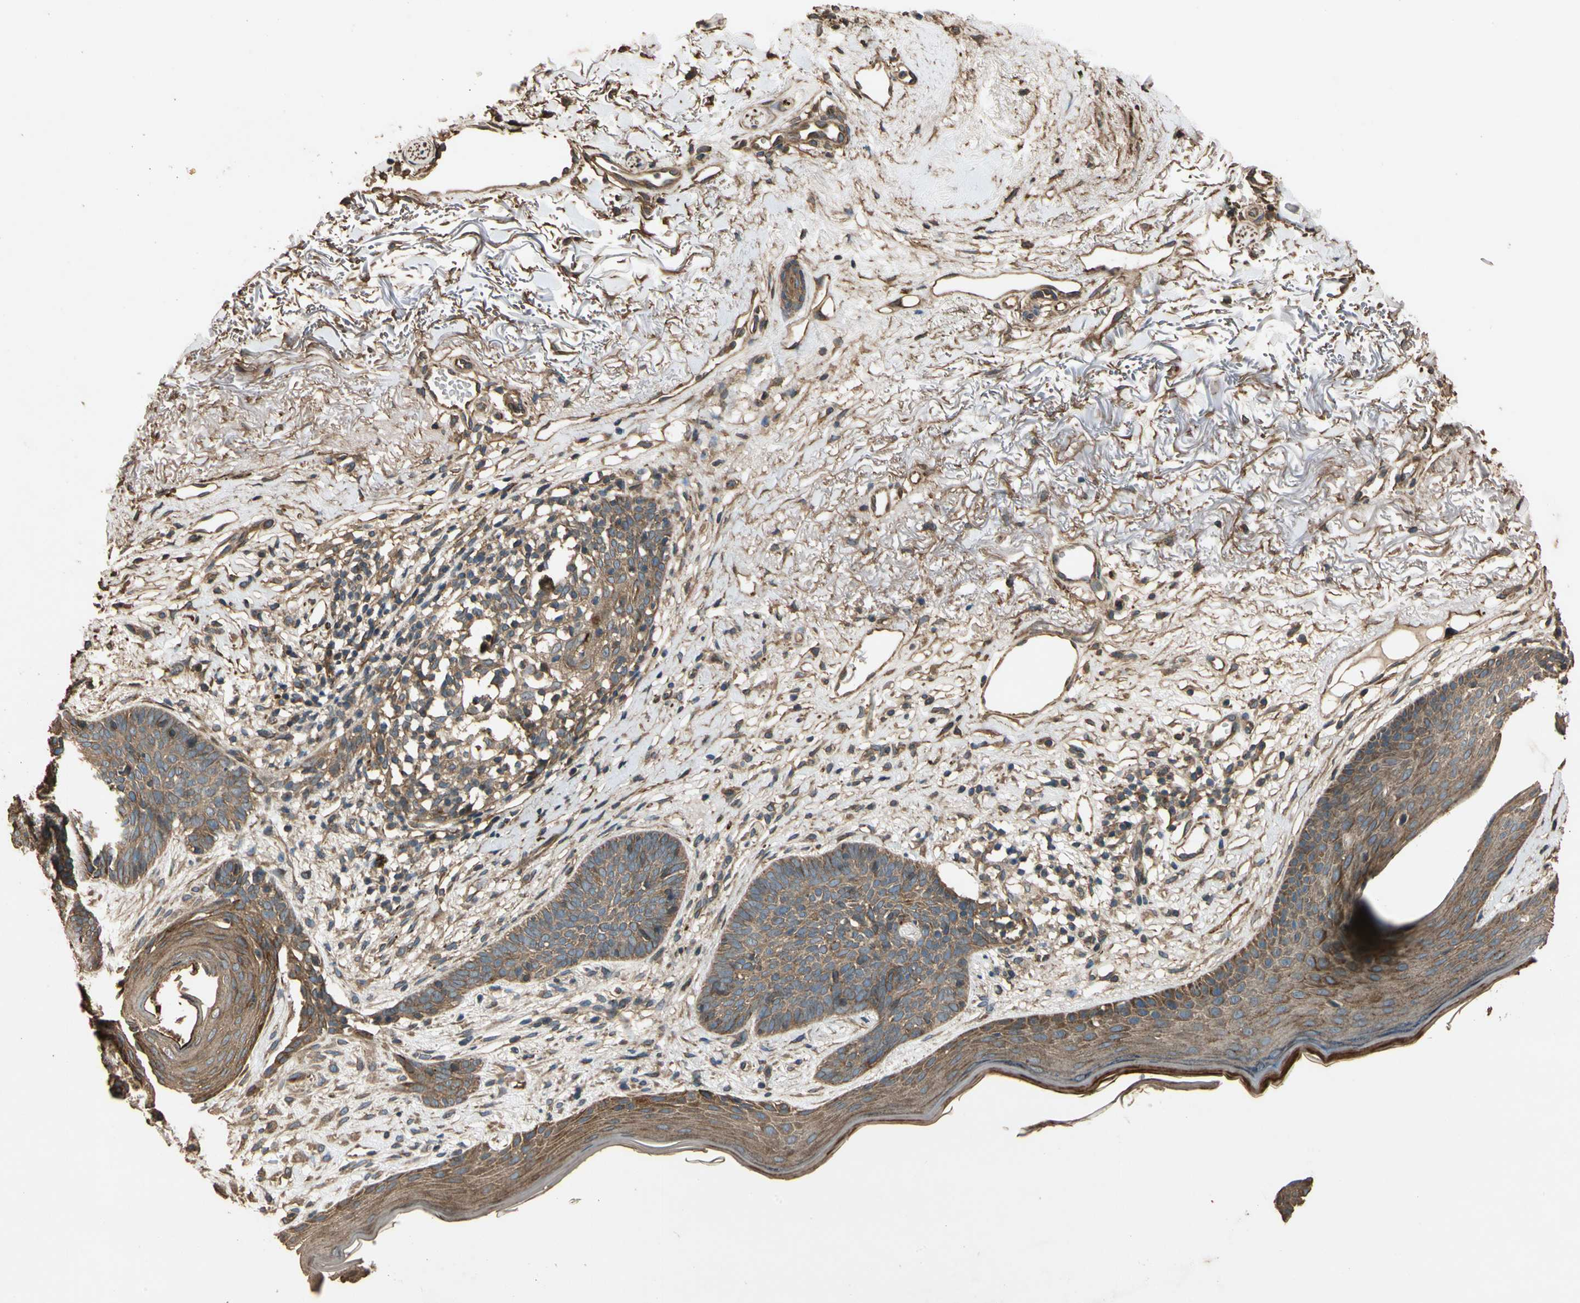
{"staining": {"intensity": "moderate", "quantity": ">75%", "location": "cytoplasmic/membranous"}, "tissue": "skin cancer", "cell_type": "Tumor cells", "image_type": "cancer", "snomed": [{"axis": "morphology", "description": "Normal tissue, NOS"}, {"axis": "morphology", "description": "Basal cell carcinoma"}, {"axis": "topography", "description": "Skin"}], "caption": "The micrograph demonstrates a brown stain indicating the presence of a protein in the cytoplasmic/membranous of tumor cells in basal cell carcinoma (skin).", "gene": "MGRN1", "patient": {"sex": "female", "age": 70}}